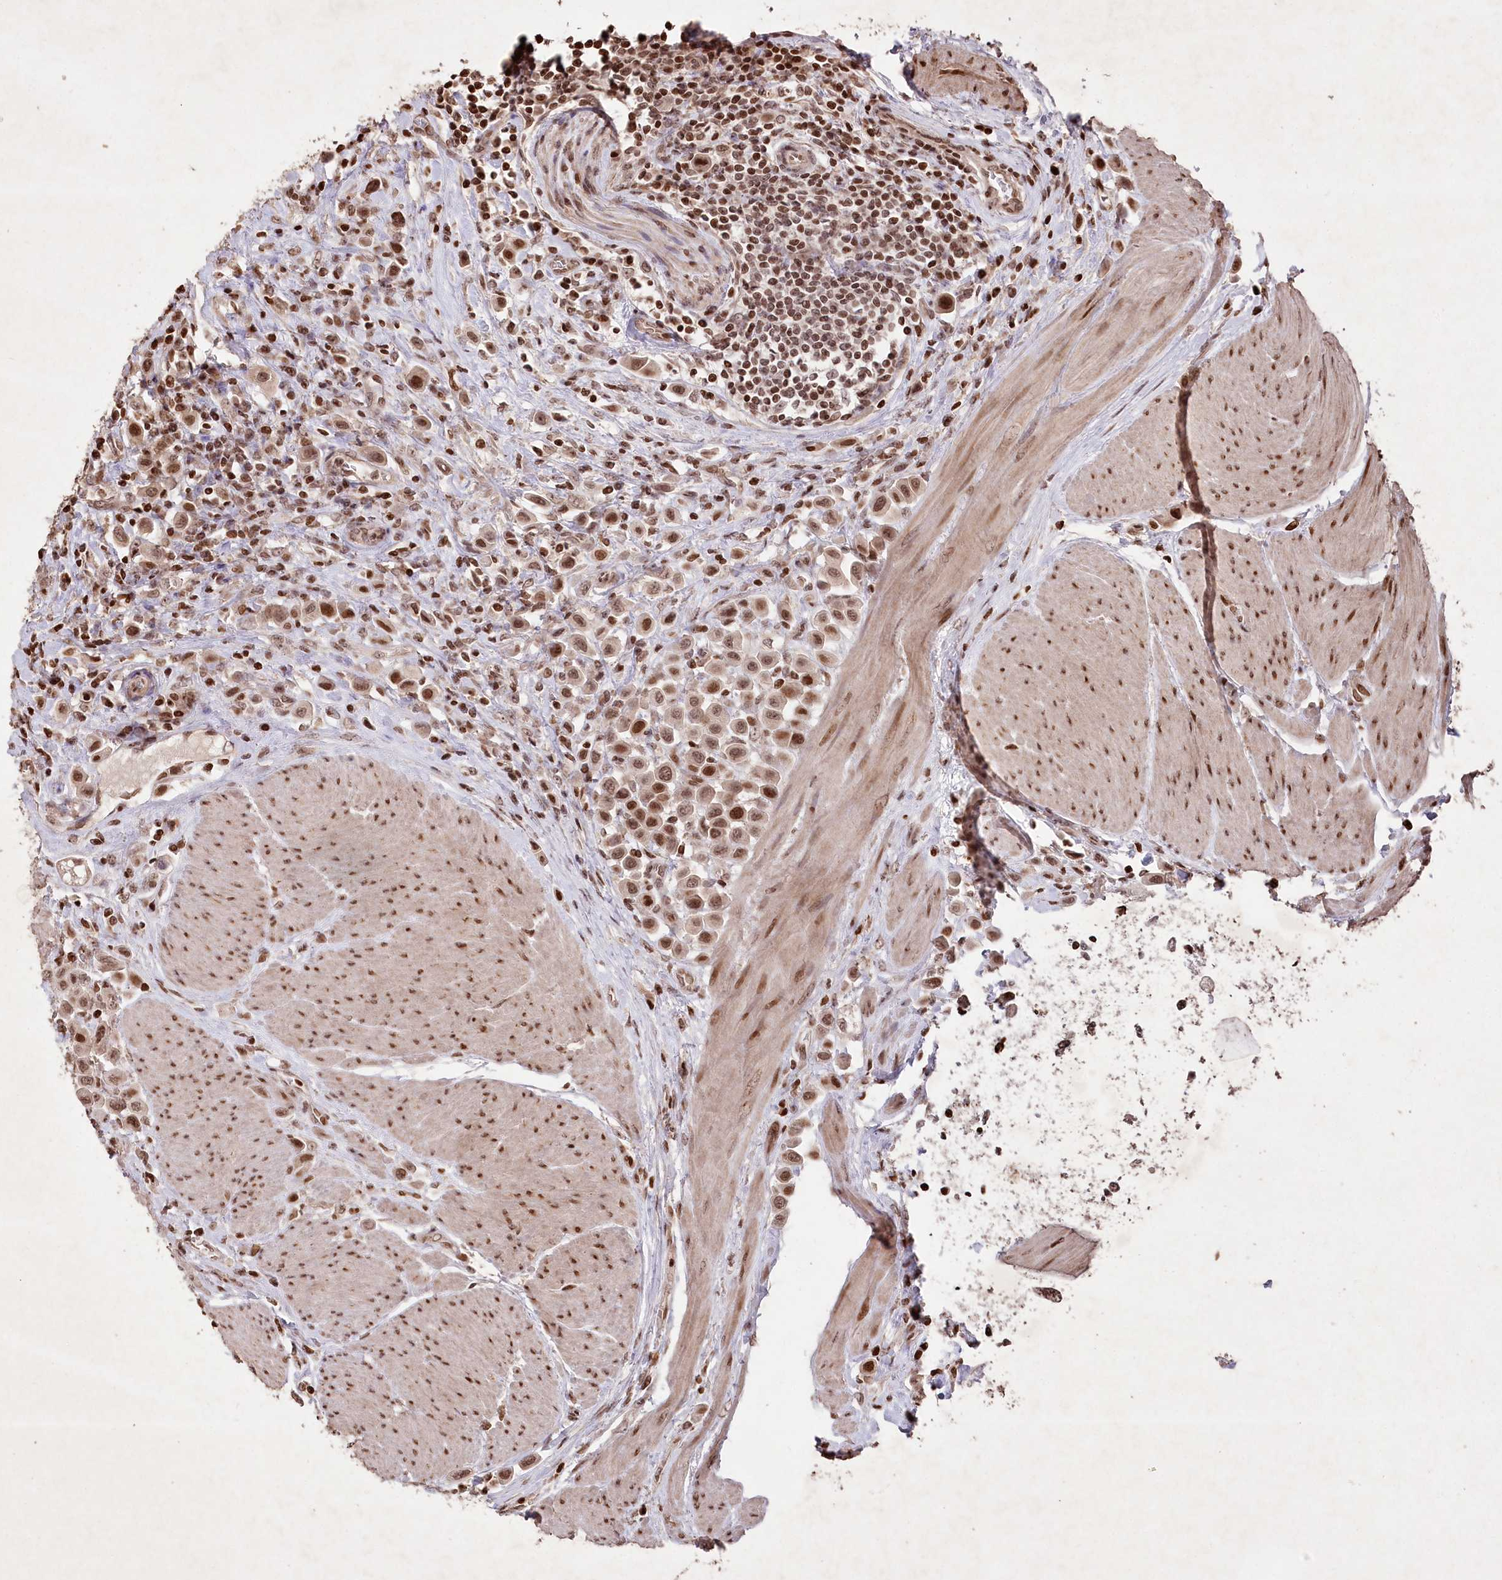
{"staining": {"intensity": "moderate", "quantity": ">75%", "location": "nuclear"}, "tissue": "urothelial cancer", "cell_type": "Tumor cells", "image_type": "cancer", "snomed": [{"axis": "morphology", "description": "Urothelial carcinoma, High grade"}, {"axis": "topography", "description": "Urinary bladder"}], "caption": "There is medium levels of moderate nuclear staining in tumor cells of urothelial cancer, as demonstrated by immunohistochemical staining (brown color).", "gene": "CCSER2", "patient": {"sex": "male", "age": 50}}